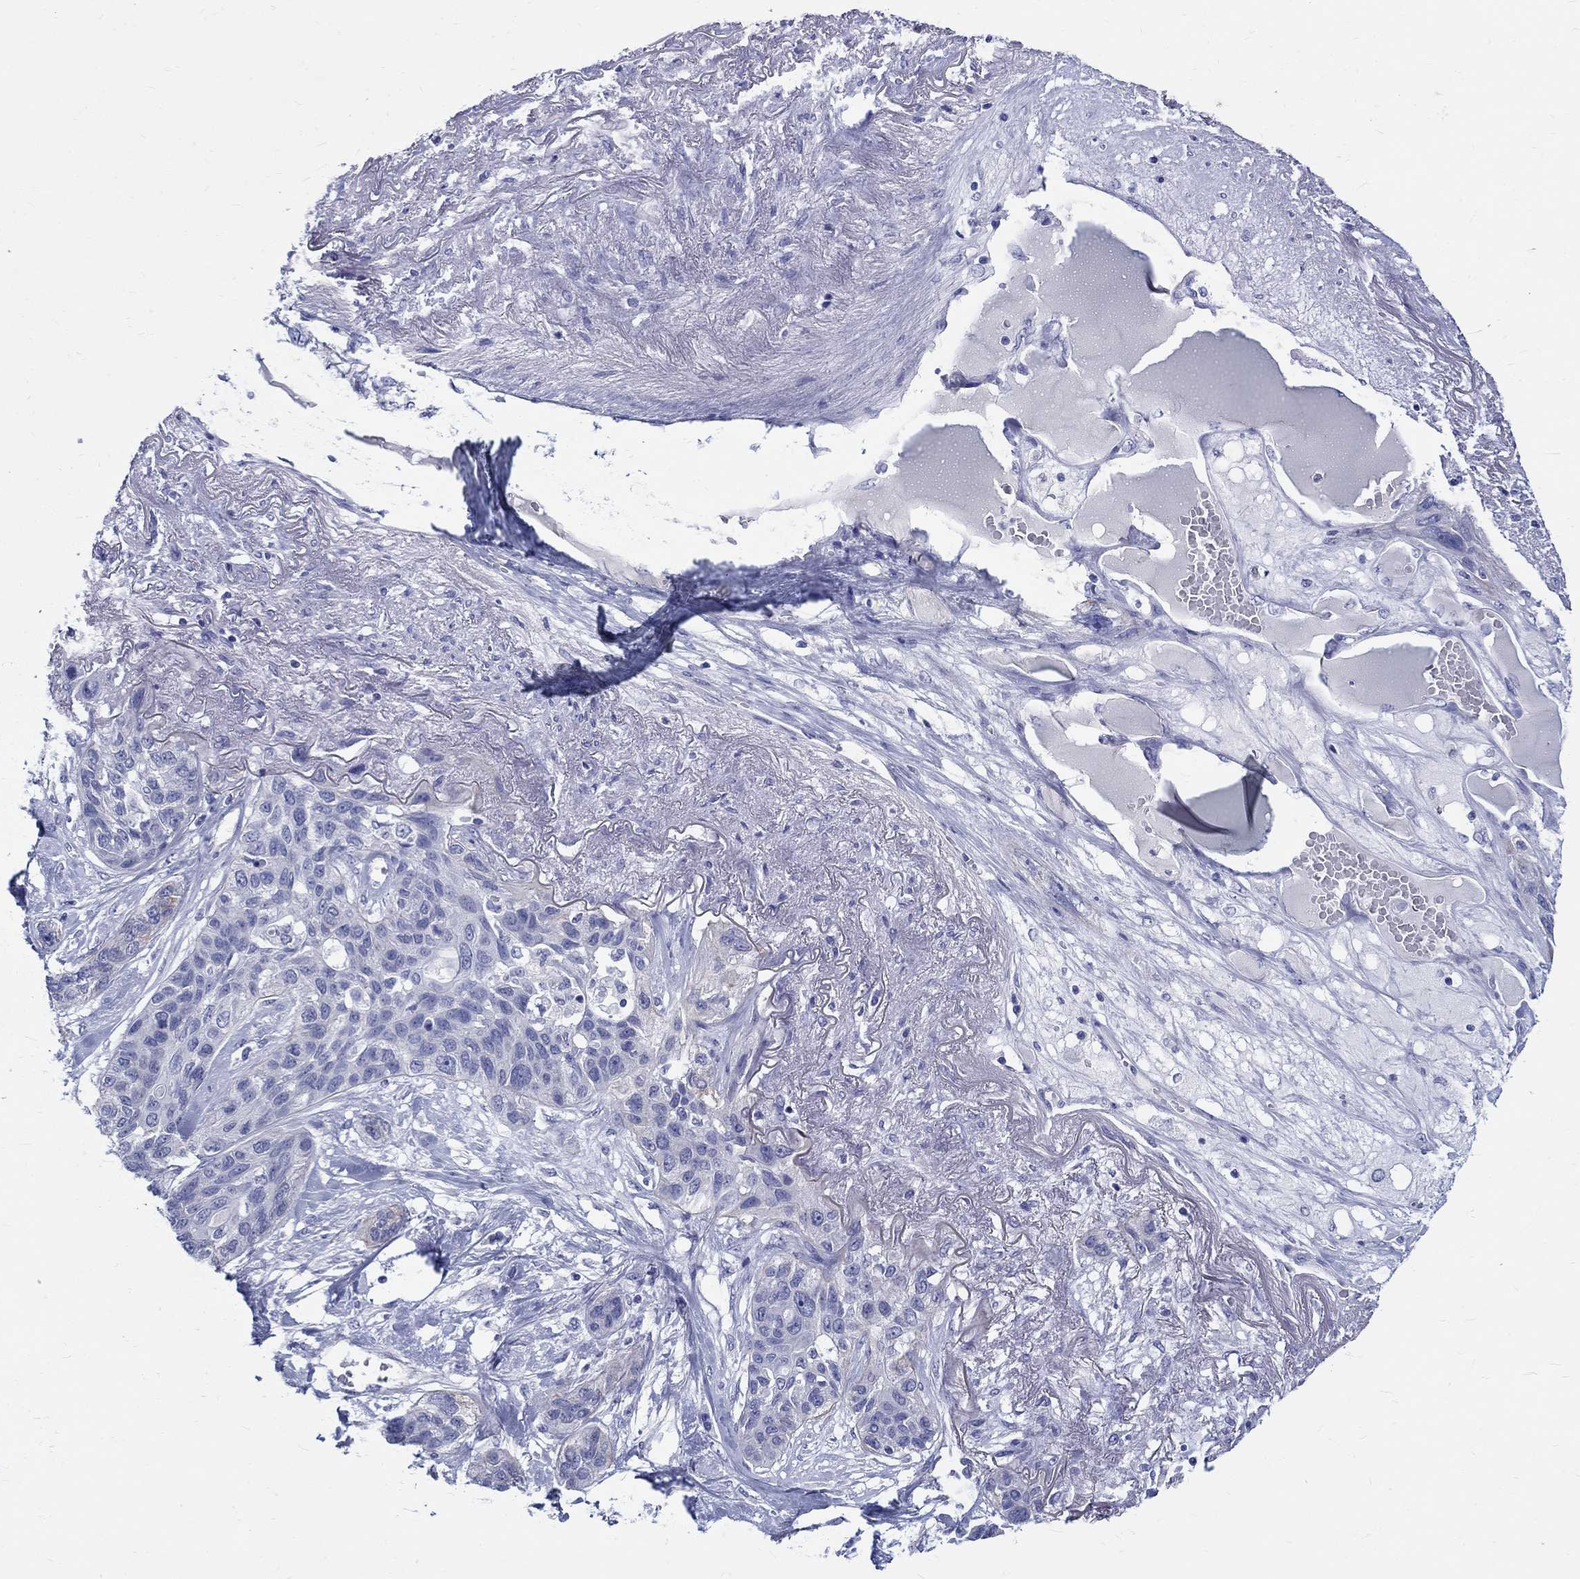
{"staining": {"intensity": "negative", "quantity": "none", "location": "none"}, "tissue": "lung cancer", "cell_type": "Tumor cells", "image_type": "cancer", "snomed": [{"axis": "morphology", "description": "Squamous cell carcinoma, NOS"}, {"axis": "topography", "description": "Lung"}], "caption": "An IHC micrograph of lung squamous cell carcinoma is shown. There is no staining in tumor cells of lung squamous cell carcinoma. The staining was performed using DAB to visualize the protein expression in brown, while the nuclei were stained in blue with hematoxylin (Magnification: 20x).", "gene": "SH2D7", "patient": {"sex": "female", "age": 70}}